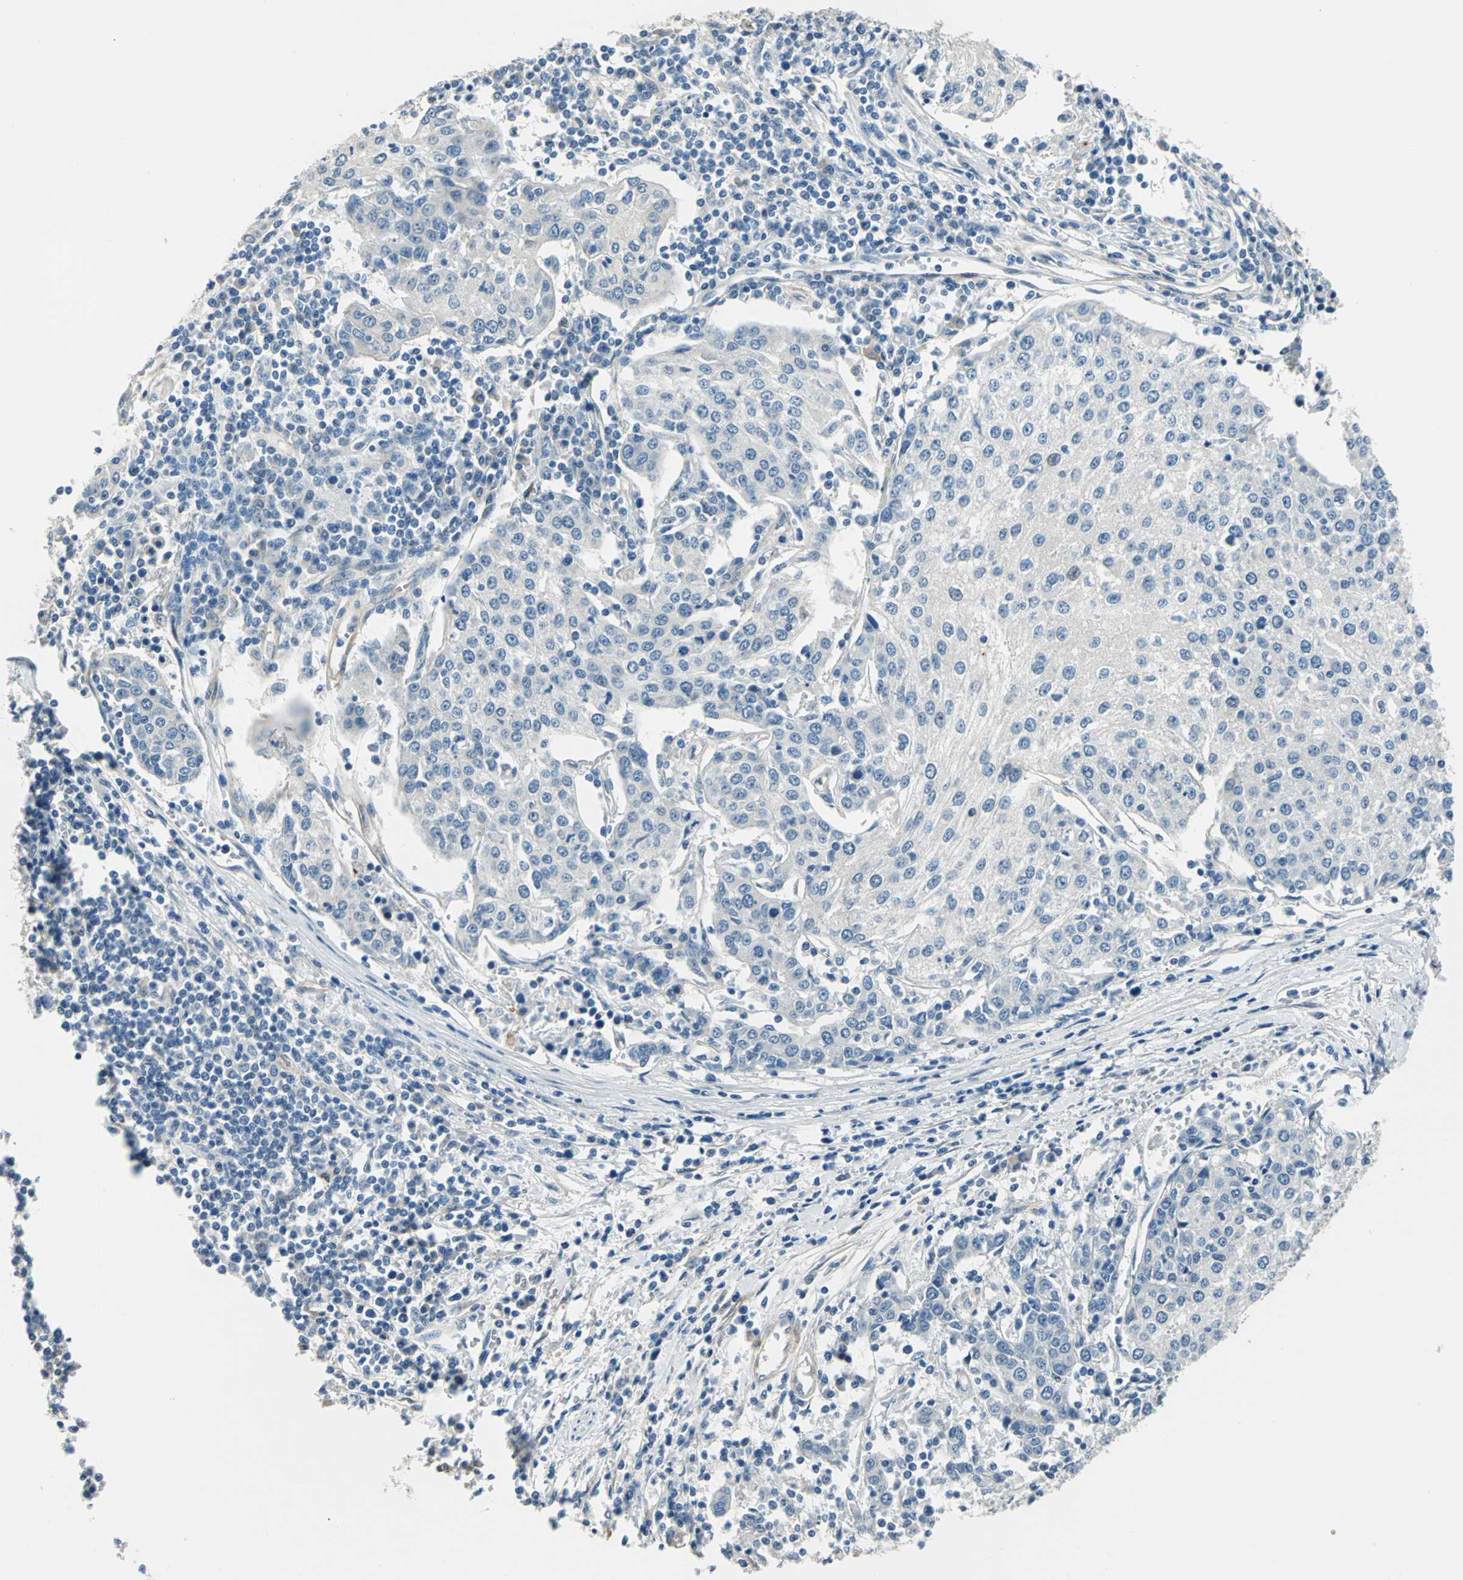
{"staining": {"intensity": "negative", "quantity": "none", "location": "none"}, "tissue": "urothelial cancer", "cell_type": "Tumor cells", "image_type": "cancer", "snomed": [{"axis": "morphology", "description": "Urothelial carcinoma, High grade"}, {"axis": "topography", "description": "Urinary bladder"}], "caption": "A high-resolution histopathology image shows IHC staining of high-grade urothelial carcinoma, which reveals no significant positivity in tumor cells.", "gene": "CDC42EP1", "patient": {"sex": "female", "age": 85}}